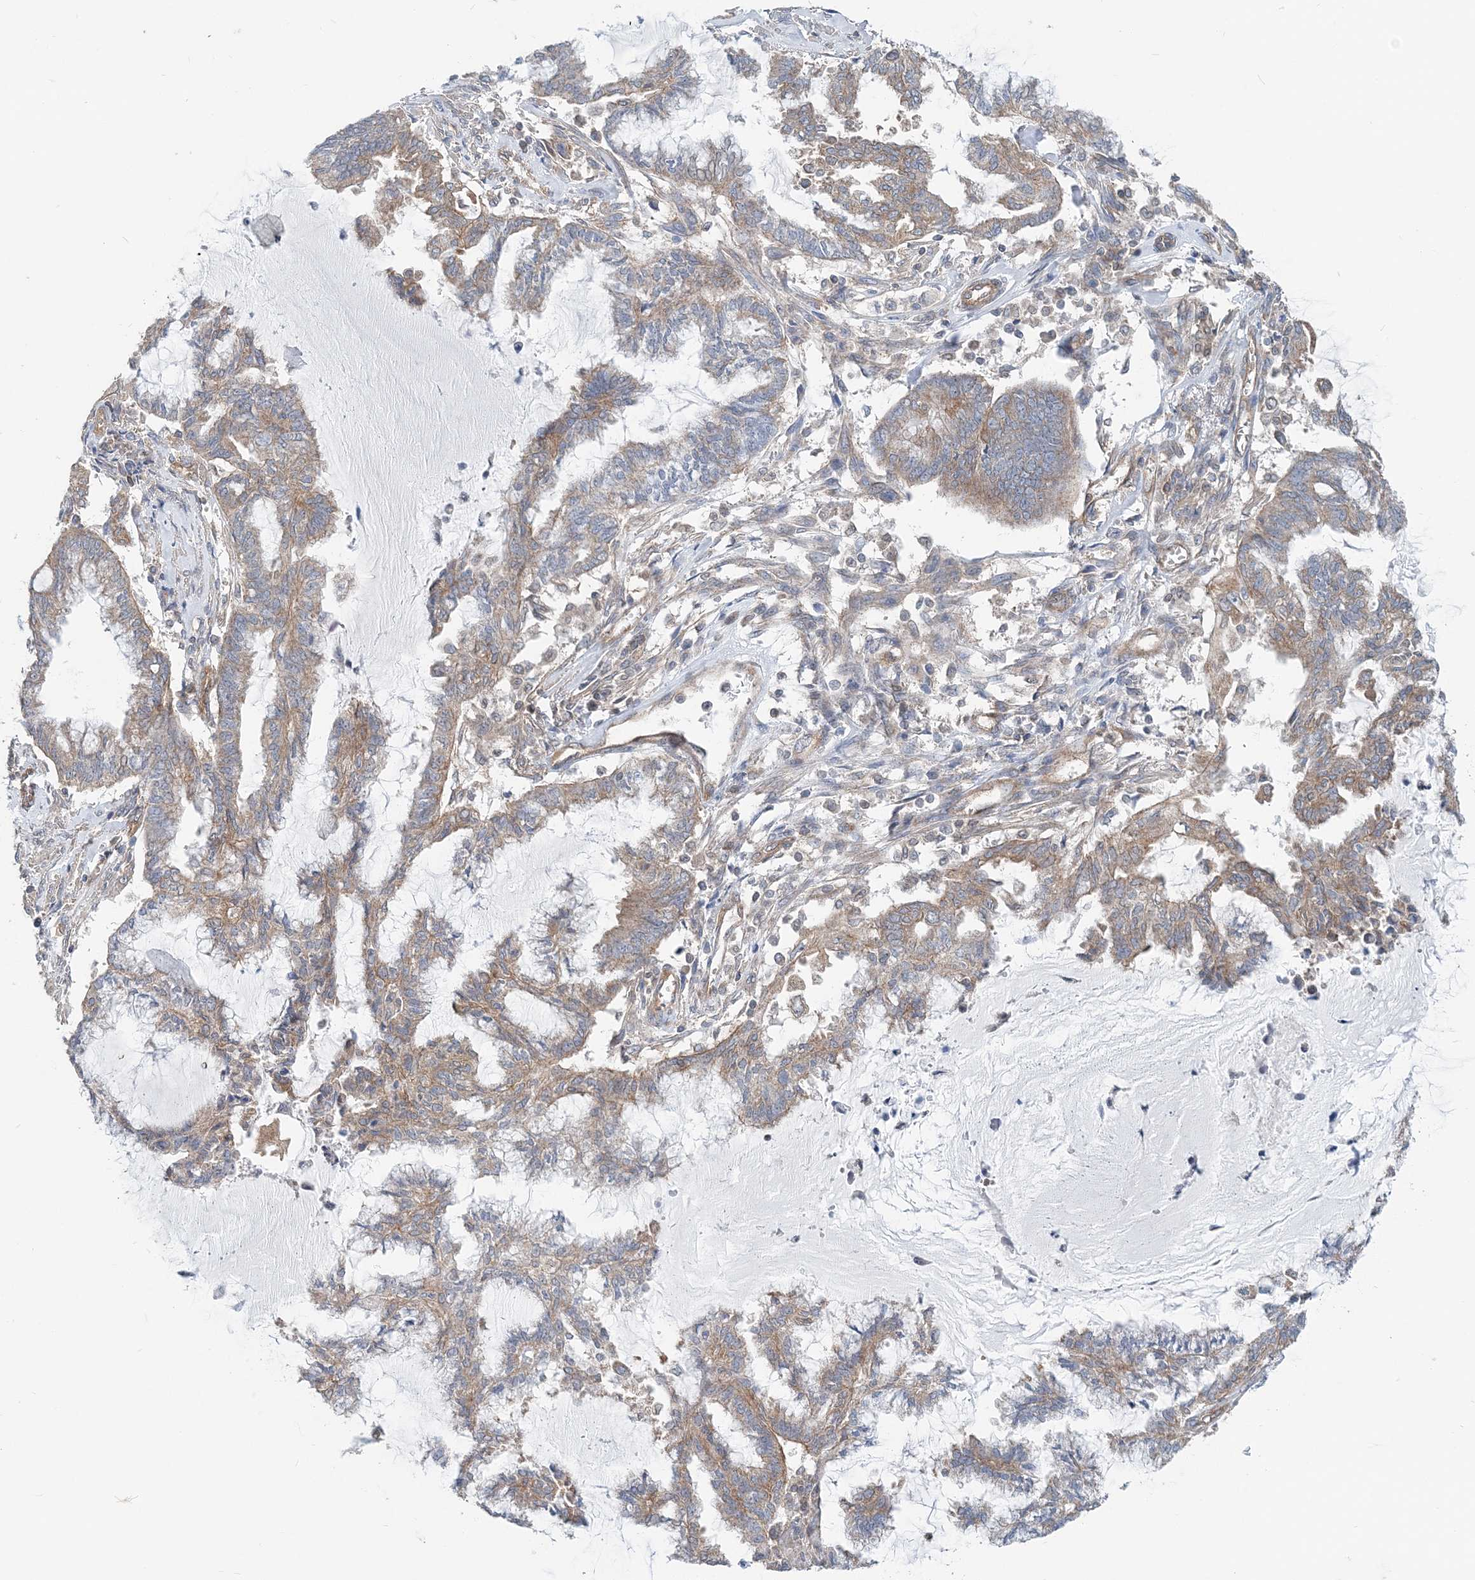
{"staining": {"intensity": "moderate", "quantity": ">75%", "location": "cytoplasmic/membranous"}, "tissue": "endometrial cancer", "cell_type": "Tumor cells", "image_type": "cancer", "snomed": [{"axis": "morphology", "description": "Adenocarcinoma, NOS"}, {"axis": "topography", "description": "Endometrium"}], "caption": "Moderate cytoplasmic/membranous positivity is present in approximately >75% of tumor cells in endometrial cancer.", "gene": "MOB4", "patient": {"sex": "female", "age": 86}}